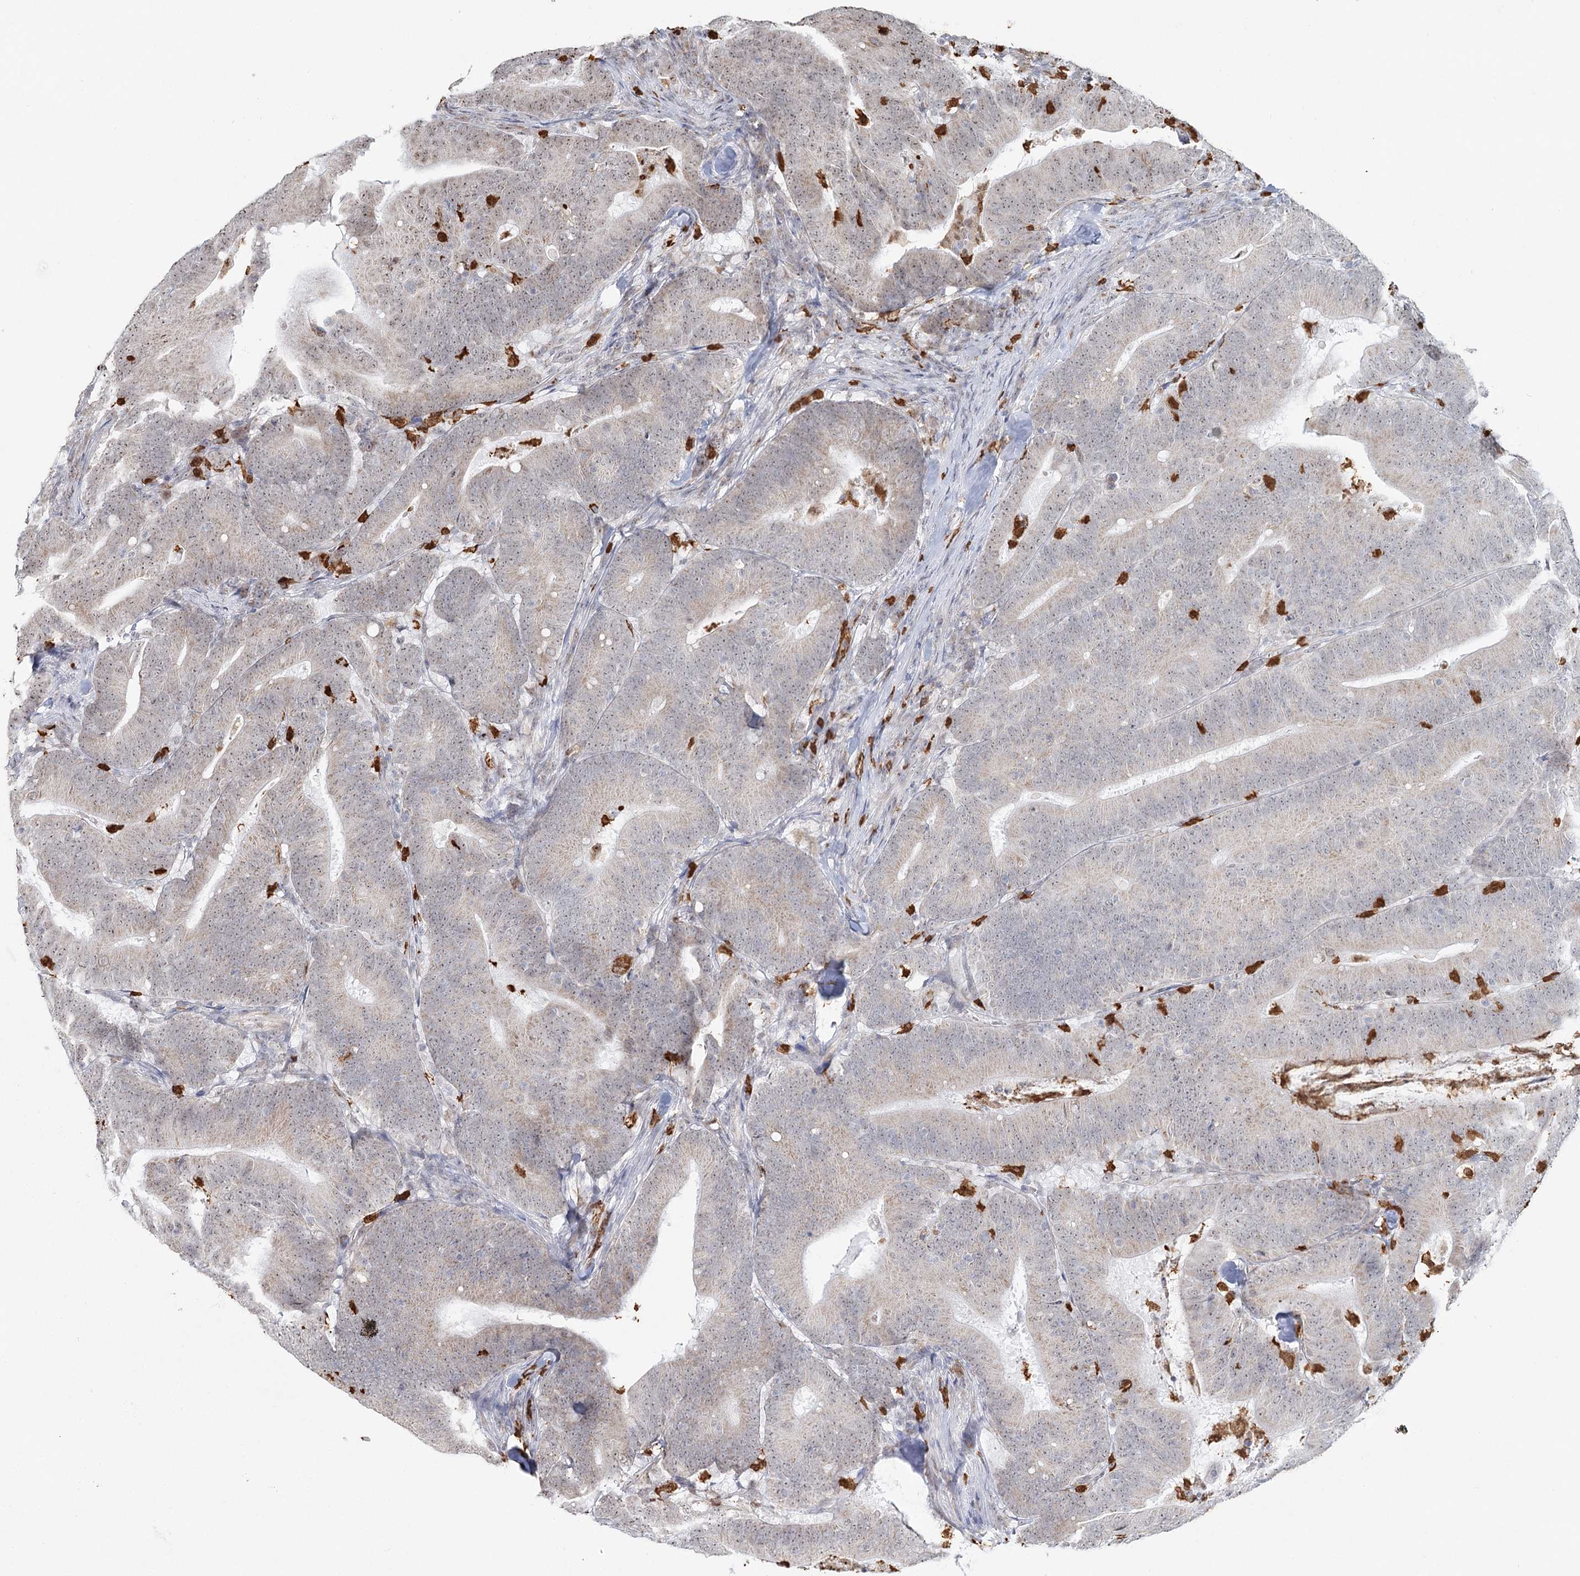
{"staining": {"intensity": "weak", "quantity": "25%-75%", "location": "cytoplasmic/membranous,nuclear"}, "tissue": "colorectal cancer", "cell_type": "Tumor cells", "image_type": "cancer", "snomed": [{"axis": "morphology", "description": "Adenocarcinoma, NOS"}, {"axis": "topography", "description": "Colon"}], "caption": "This is an image of IHC staining of colorectal cancer, which shows weak expression in the cytoplasmic/membranous and nuclear of tumor cells.", "gene": "ATAD1", "patient": {"sex": "female", "age": 66}}